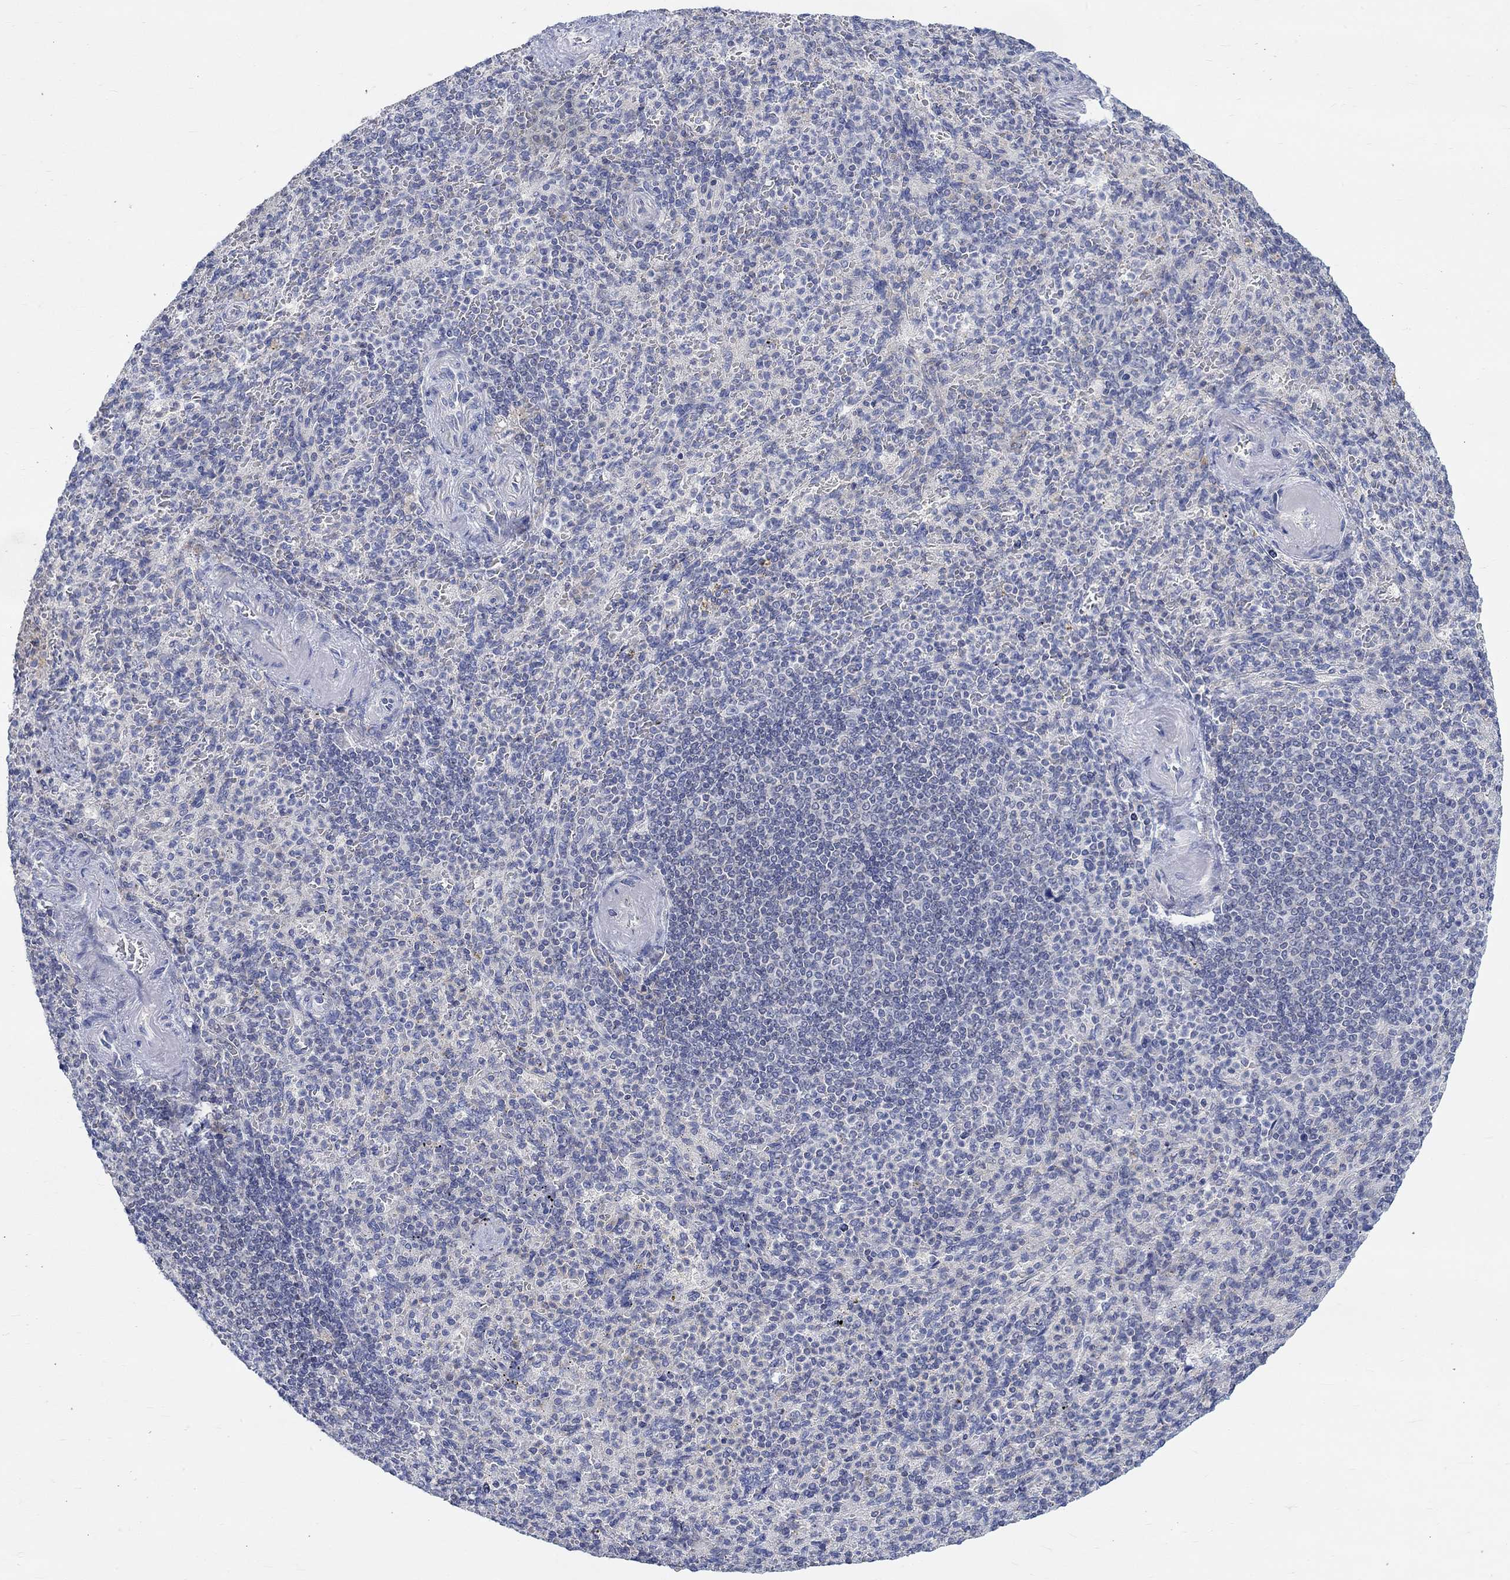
{"staining": {"intensity": "negative", "quantity": "none", "location": "none"}, "tissue": "spleen", "cell_type": "Cells in red pulp", "image_type": "normal", "snomed": [{"axis": "morphology", "description": "Normal tissue, NOS"}, {"axis": "topography", "description": "Spleen"}], "caption": "The photomicrograph reveals no staining of cells in red pulp in unremarkable spleen. Nuclei are stained in blue.", "gene": "NAV3", "patient": {"sex": "female", "age": 74}}